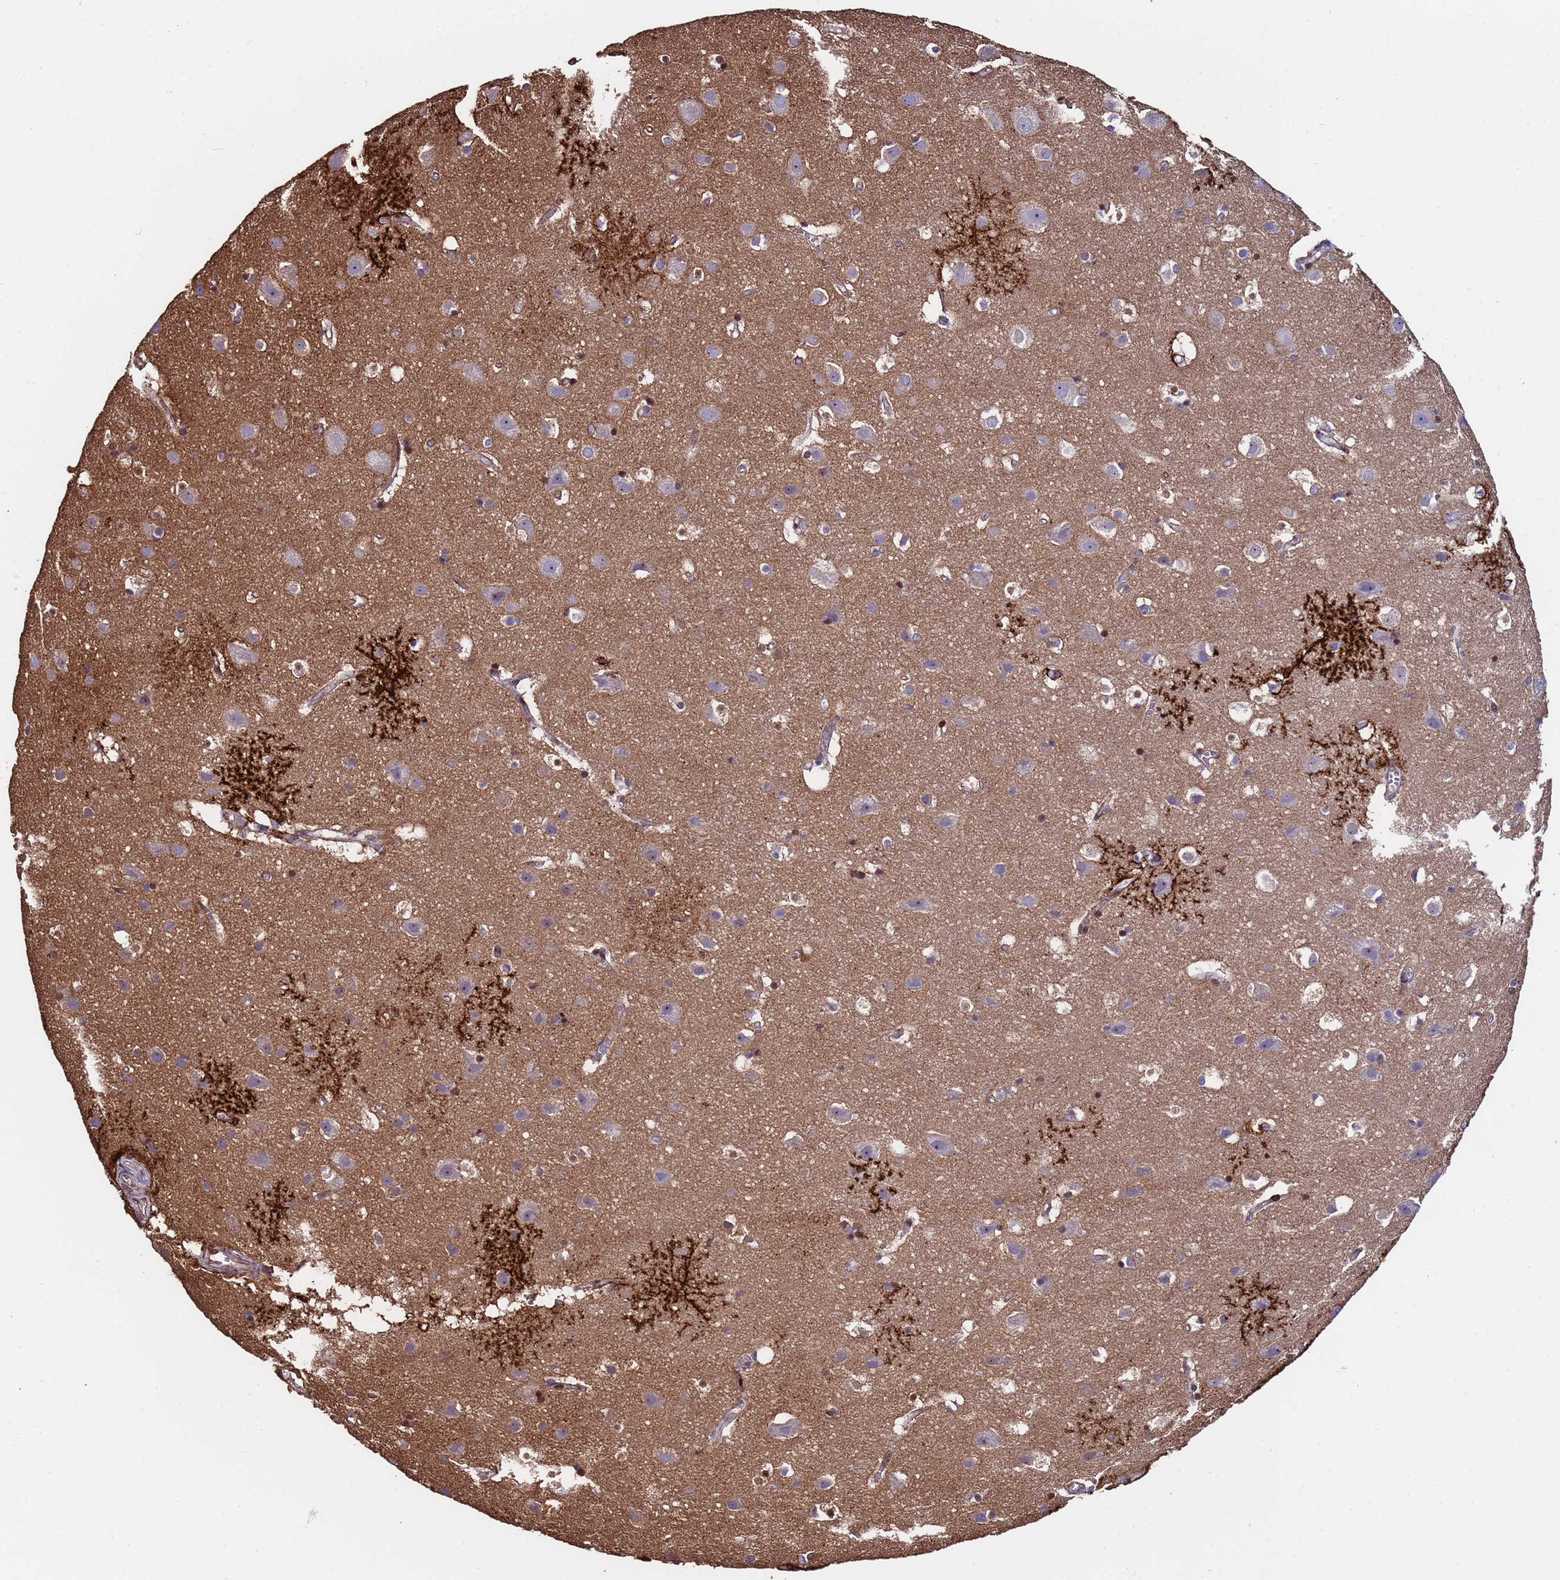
{"staining": {"intensity": "weak", "quantity": ">75%", "location": "cytoplasmic/membranous"}, "tissue": "cerebral cortex", "cell_type": "Endothelial cells", "image_type": "normal", "snomed": [{"axis": "morphology", "description": "Normal tissue, NOS"}, {"axis": "topography", "description": "Cerebral cortex"}], "caption": "Immunohistochemical staining of normal cerebral cortex shows low levels of weak cytoplasmic/membranous expression in about >75% of endothelial cells. The protein is shown in brown color, while the nuclei are stained blue.", "gene": "ZNF248", "patient": {"sex": "male", "age": 54}}